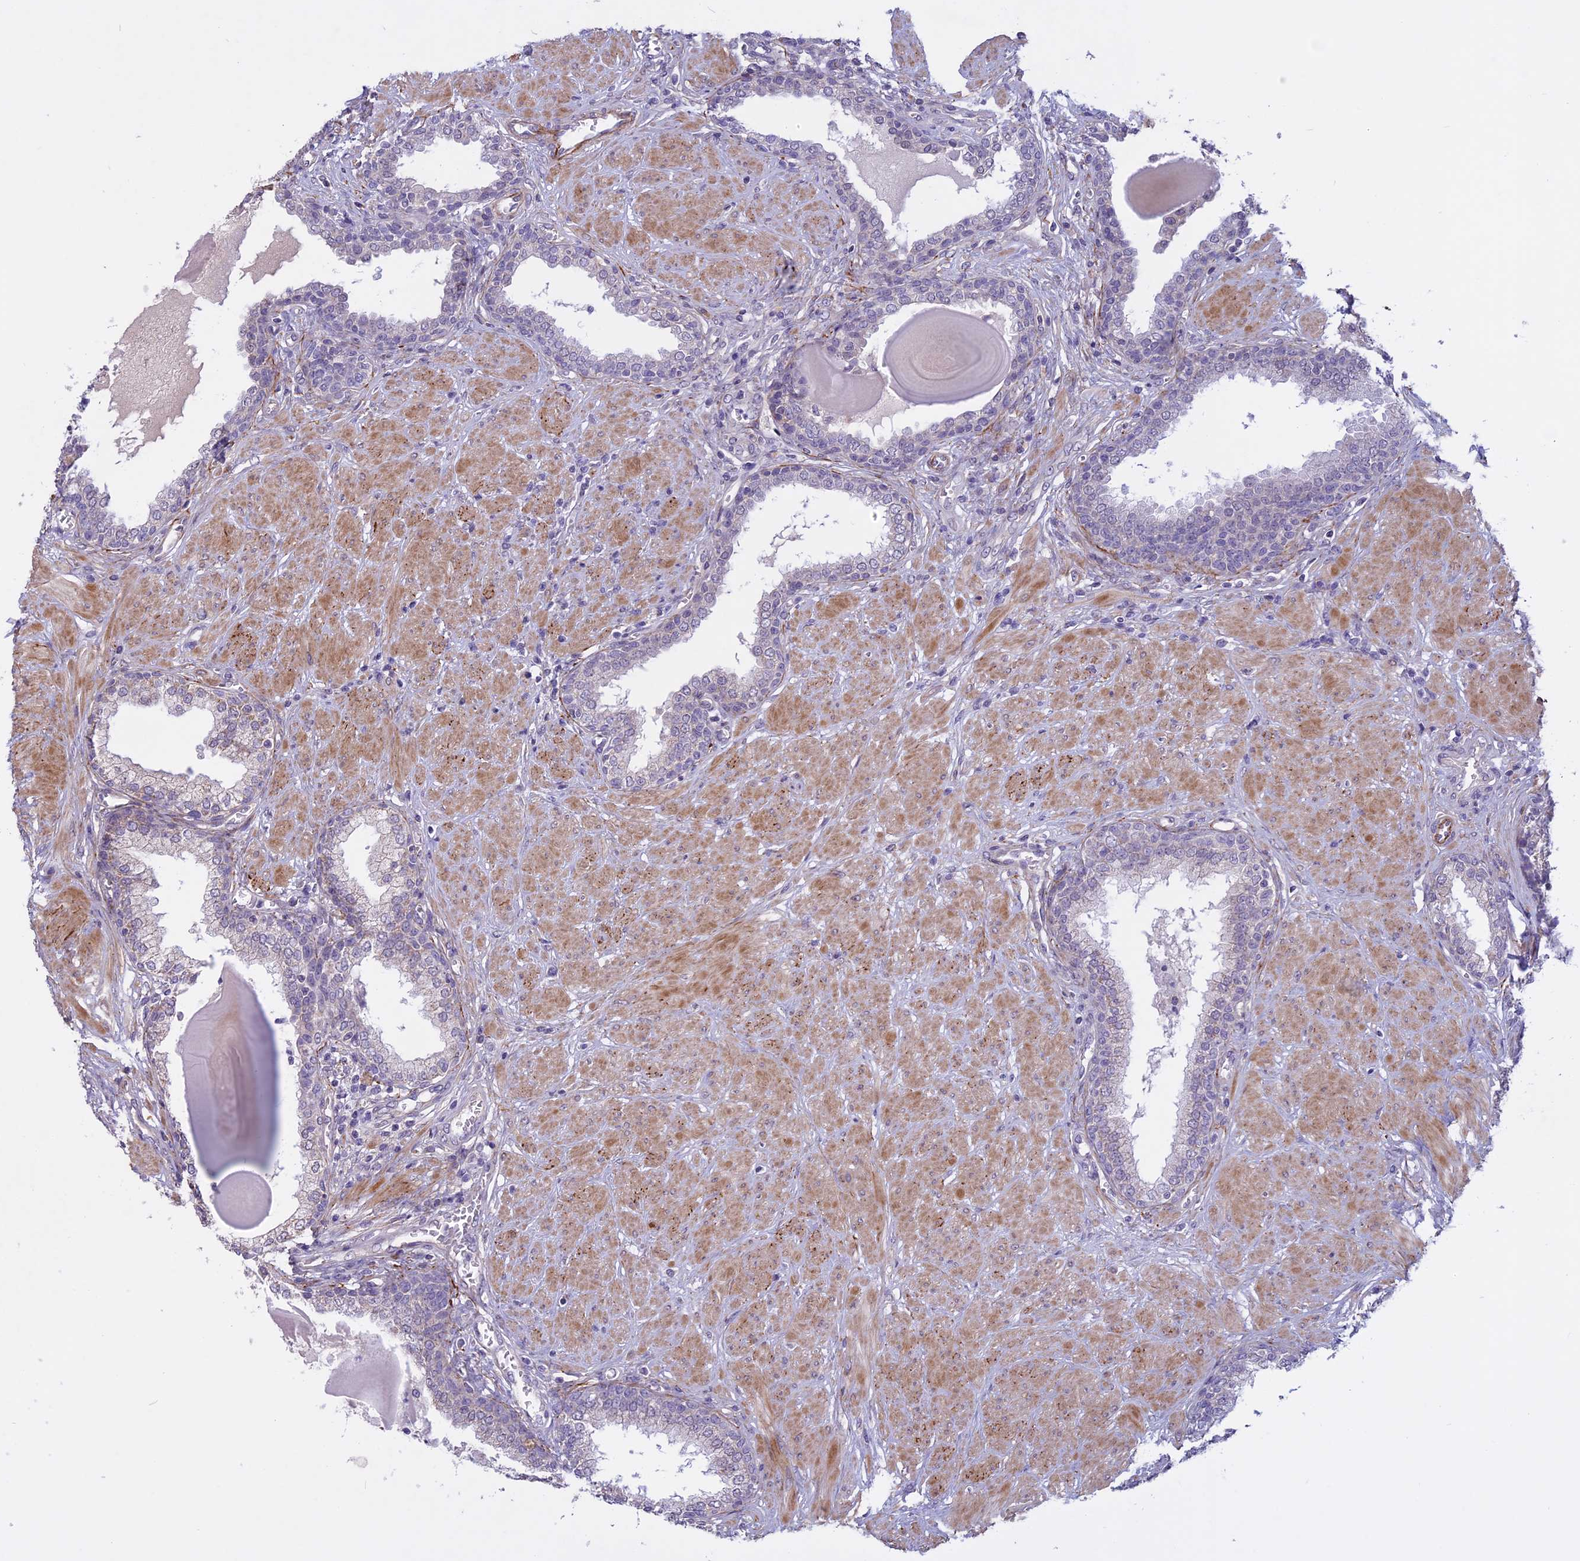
{"staining": {"intensity": "weak", "quantity": "<25%", "location": "cytoplasmic/membranous"}, "tissue": "prostate", "cell_type": "Glandular cells", "image_type": "normal", "snomed": [{"axis": "morphology", "description": "Normal tissue, NOS"}, {"axis": "topography", "description": "Prostate"}], "caption": "Immunohistochemistry (IHC) photomicrograph of unremarkable prostate: human prostate stained with DAB displays no significant protein expression in glandular cells. (Immunohistochemistry (IHC), brightfield microscopy, high magnification).", "gene": "SPHKAP", "patient": {"sex": "male", "age": 51}}